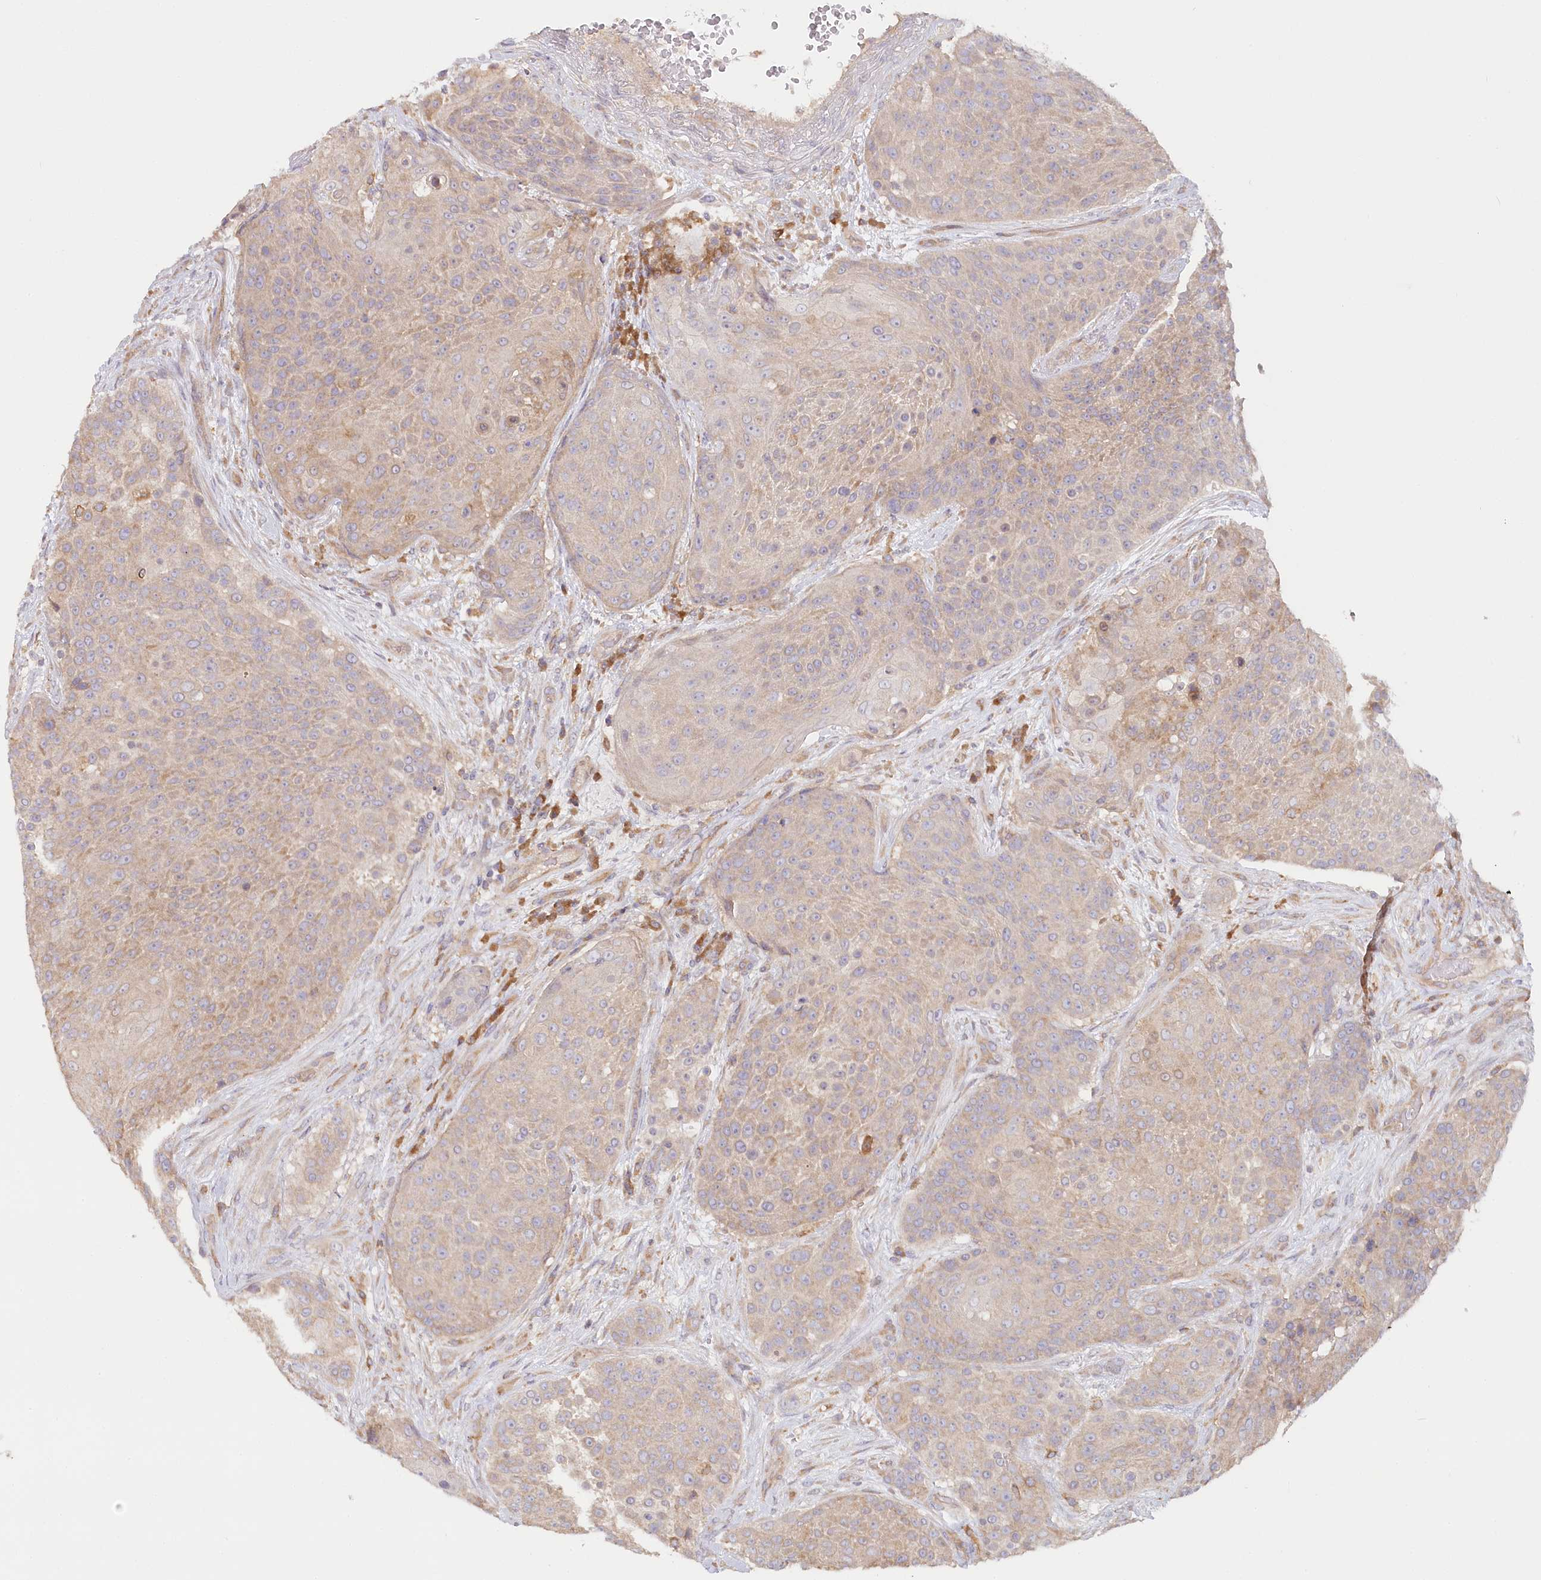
{"staining": {"intensity": "weak", "quantity": "25%-75%", "location": "cytoplasmic/membranous"}, "tissue": "urothelial cancer", "cell_type": "Tumor cells", "image_type": "cancer", "snomed": [{"axis": "morphology", "description": "Urothelial carcinoma, High grade"}, {"axis": "topography", "description": "Urinary bladder"}], "caption": "An image of high-grade urothelial carcinoma stained for a protein displays weak cytoplasmic/membranous brown staining in tumor cells.", "gene": "PAIP2", "patient": {"sex": "female", "age": 63}}